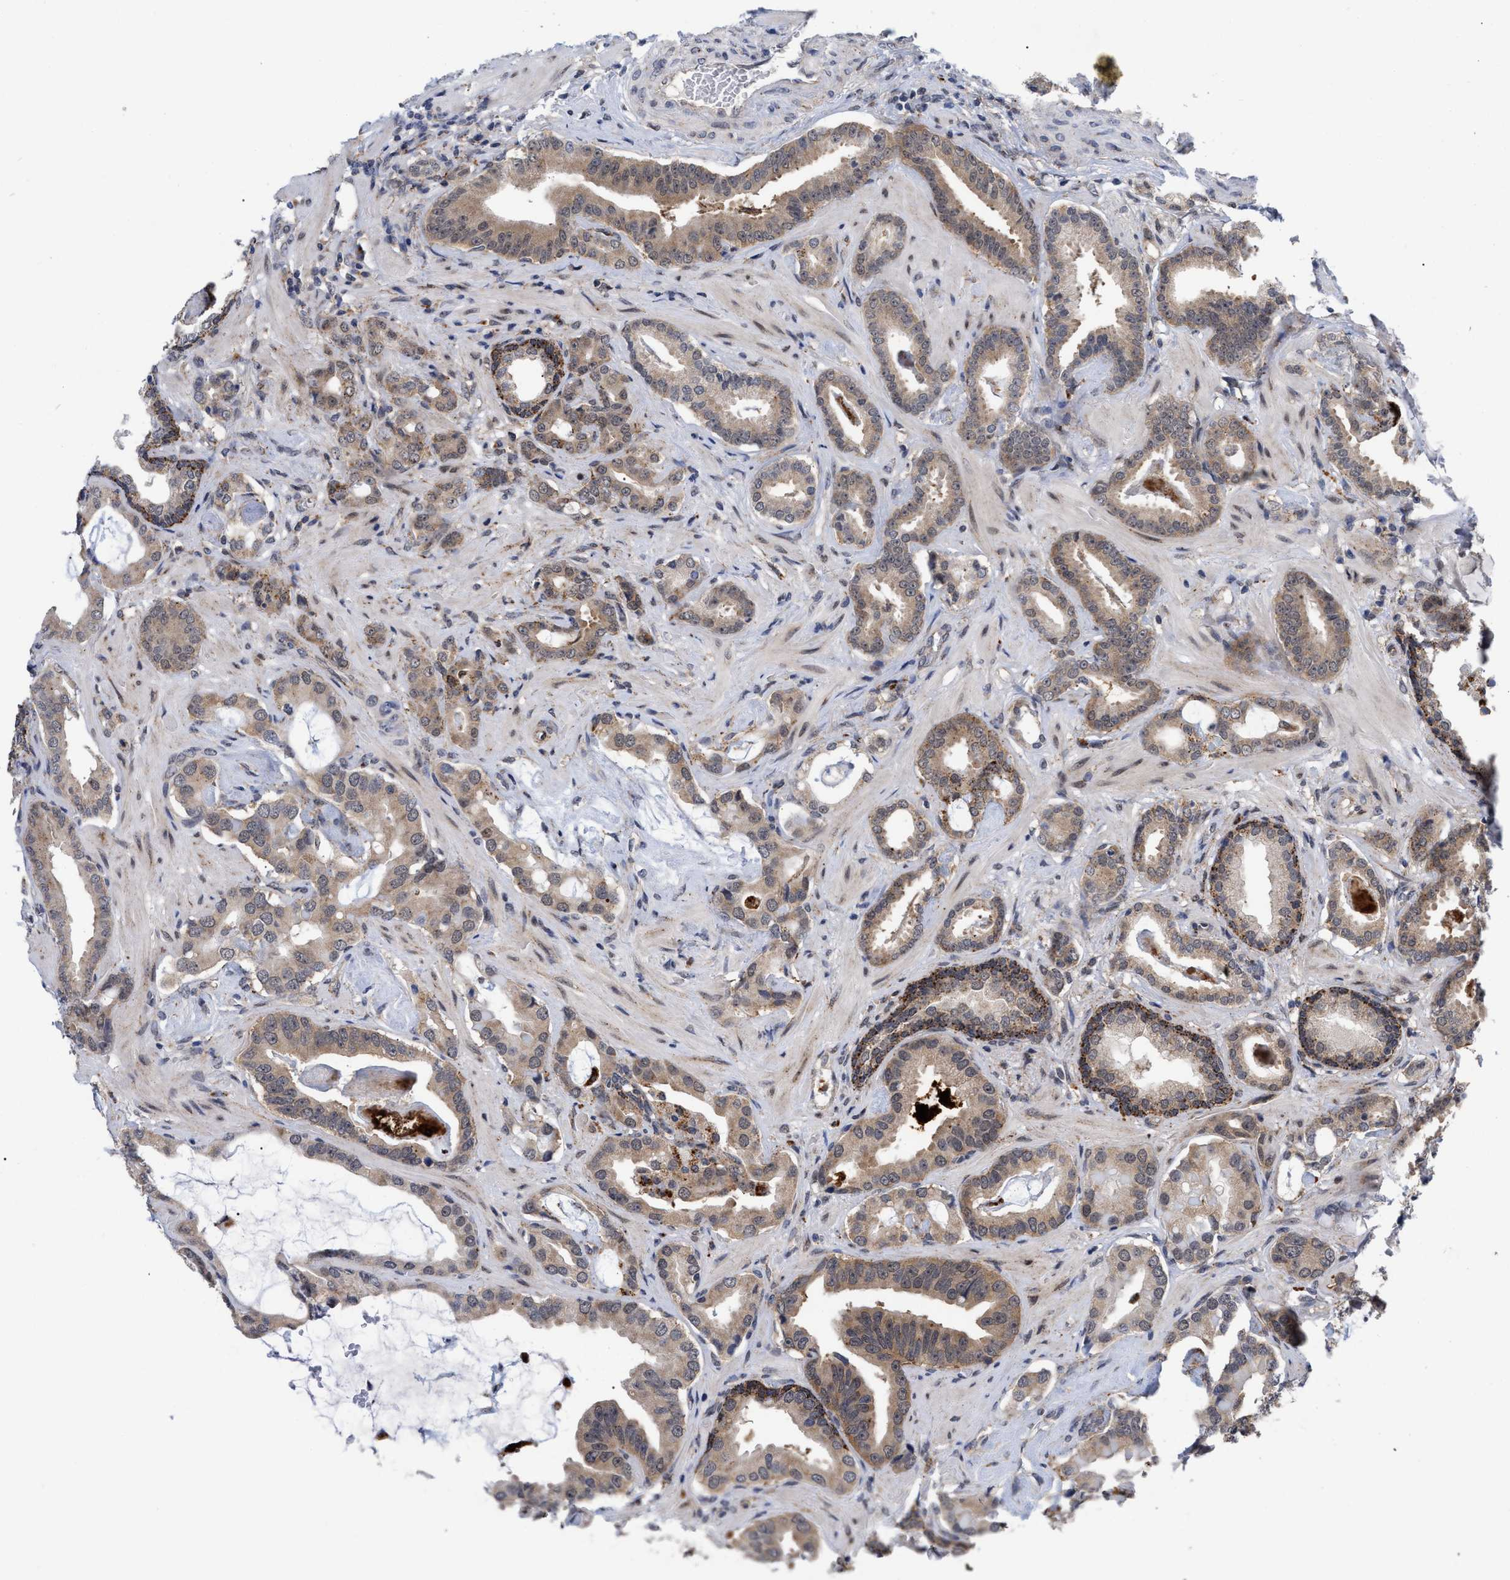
{"staining": {"intensity": "moderate", "quantity": ">75%", "location": "cytoplasmic/membranous"}, "tissue": "prostate cancer", "cell_type": "Tumor cells", "image_type": "cancer", "snomed": [{"axis": "morphology", "description": "Adenocarcinoma, Low grade"}, {"axis": "topography", "description": "Prostate"}], "caption": "About >75% of tumor cells in human prostate cancer display moderate cytoplasmic/membranous protein positivity as visualized by brown immunohistochemical staining.", "gene": "UPF1", "patient": {"sex": "male", "age": 53}}